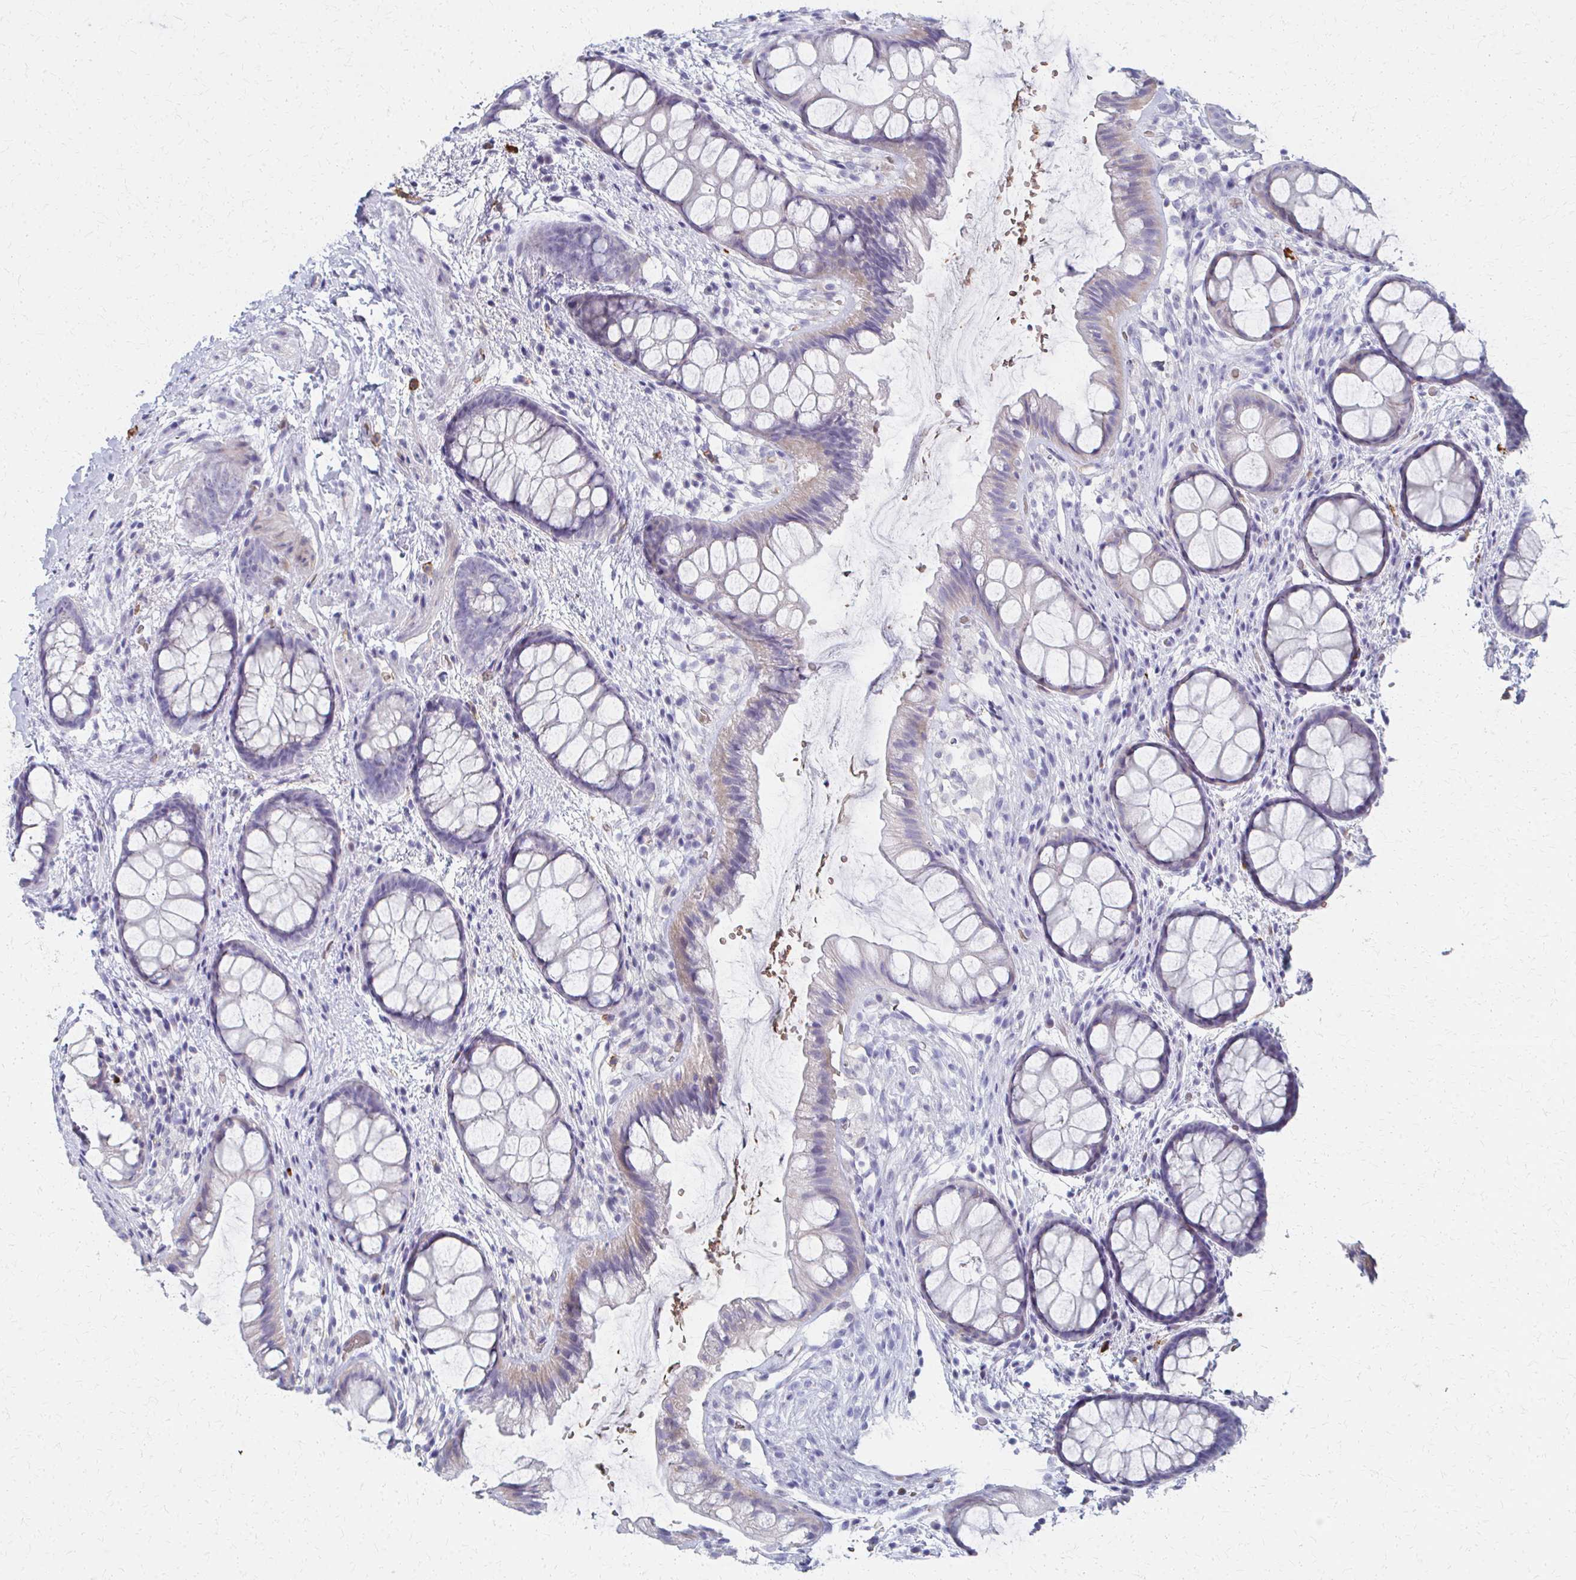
{"staining": {"intensity": "weak", "quantity": "<25%", "location": "cytoplasmic/membranous"}, "tissue": "rectum", "cell_type": "Glandular cells", "image_type": "normal", "snomed": [{"axis": "morphology", "description": "Normal tissue, NOS"}, {"axis": "topography", "description": "Rectum"}], "caption": "IHC of benign rectum shows no positivity in glandular cells. Brightfield microscopy of immunohistochemistry (IHC) stained with DAB (brown) and hematoxylin (blue), captured at high magnification.", "gene": "MS4A2", "patient": {"sex": "female", "age": 62}}